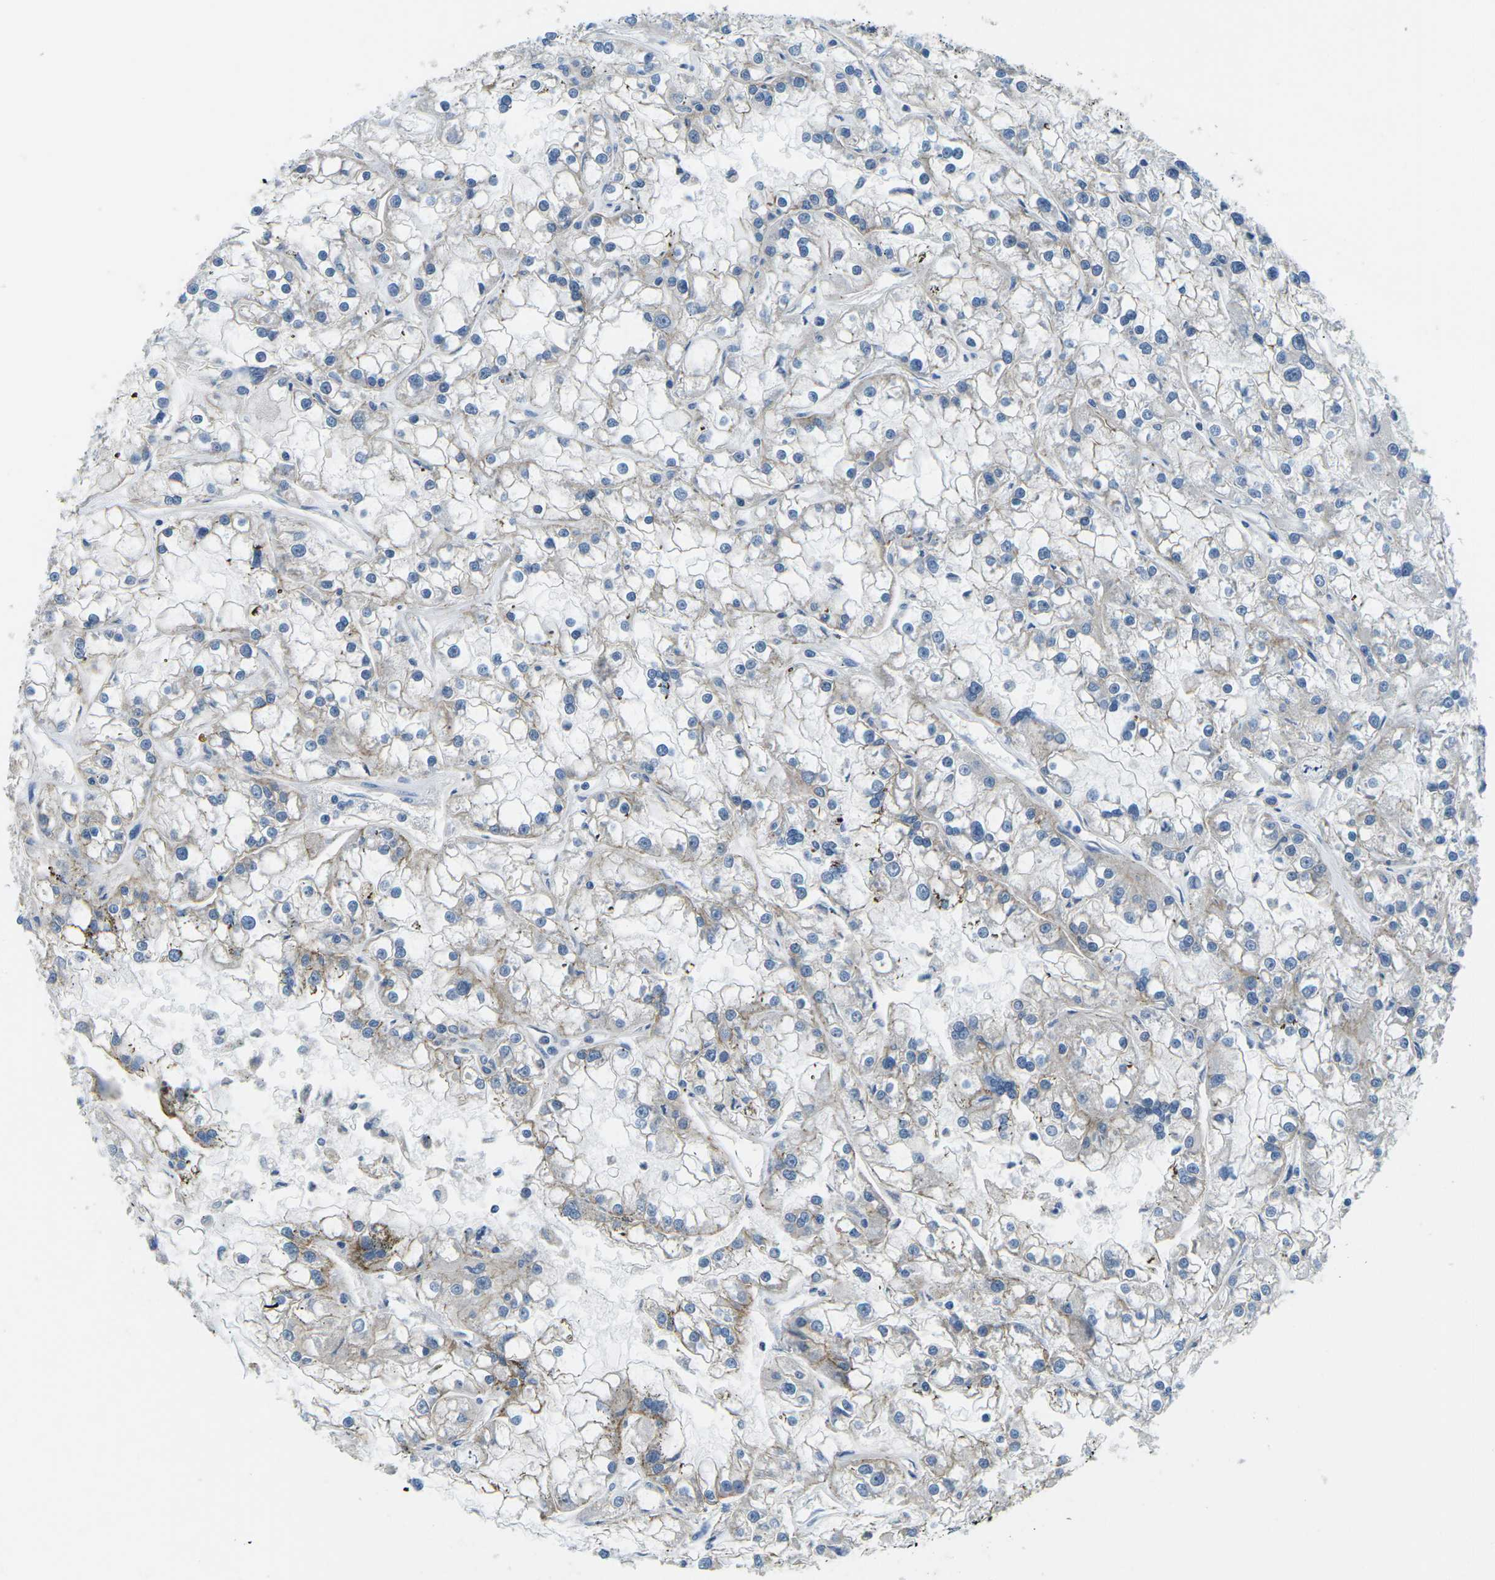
{"staining": {"intensity": "moderate", "quantity": "<25%", "location": "cytoplasmic/membranous"}, "tissue": "renal cancer", "cell_type": "Tumor cells", "image_type": "cancer", "snomed": [{"axis": "morphology", "description": "Adenocarcinoma, NOS"}, {"axis": "topography", "description": "Kidney"}], "caption": "IHC staining of renal cancer, which shows low levels of moderate cytoplasmic/membranous positivity in approximately <25% of tumor cells indicating moderate cytoplasmic/membranous protein positivity. The staining was performed using DAB (3,3'-diaminobenzidine) (brown) for protein detection and nuclei were counterstained in hematoxylin (blue).", "gene": "CTNND1", "patient": {"sex": "female", "age": 52}}